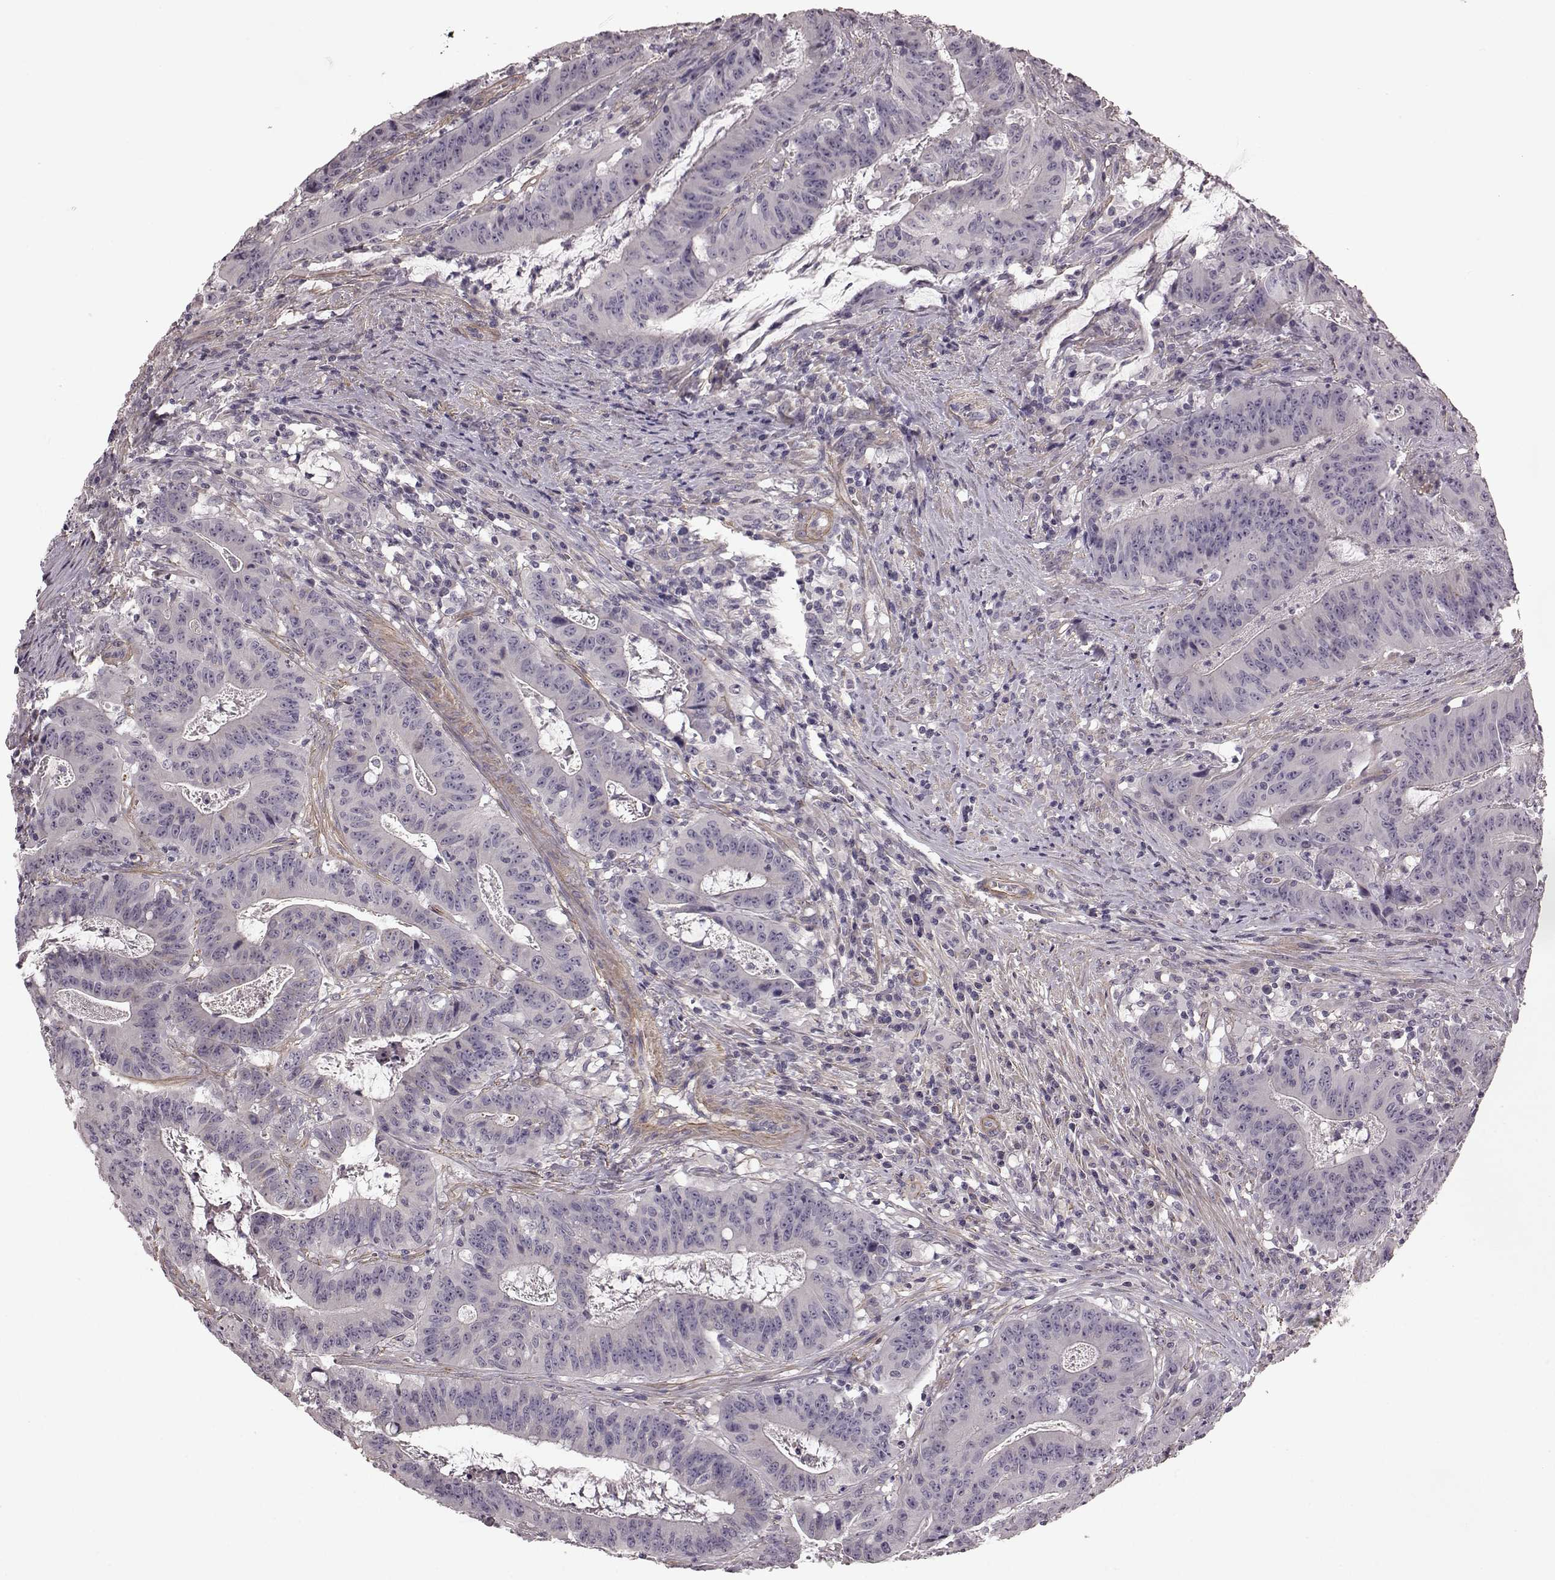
{"staining": {"intensity": "negative", "quantity": "none", "location": "none"}, "tissue": "colorectal cancer", "cell_type": "Tumor cells", "image_type": "cancer", "snomed": [{"axis": "morphology", "description": "Adenocarcinoma, NOS"}, {"axis": "topography", "description": "Colon"}], "caption": "Protein analysis of colorectal cancer (adenocarcinoma) demonstrates no significant positivity in tumor cells.", "gene": "GRK1", "patient": {"sex": "male", "age": 33}}